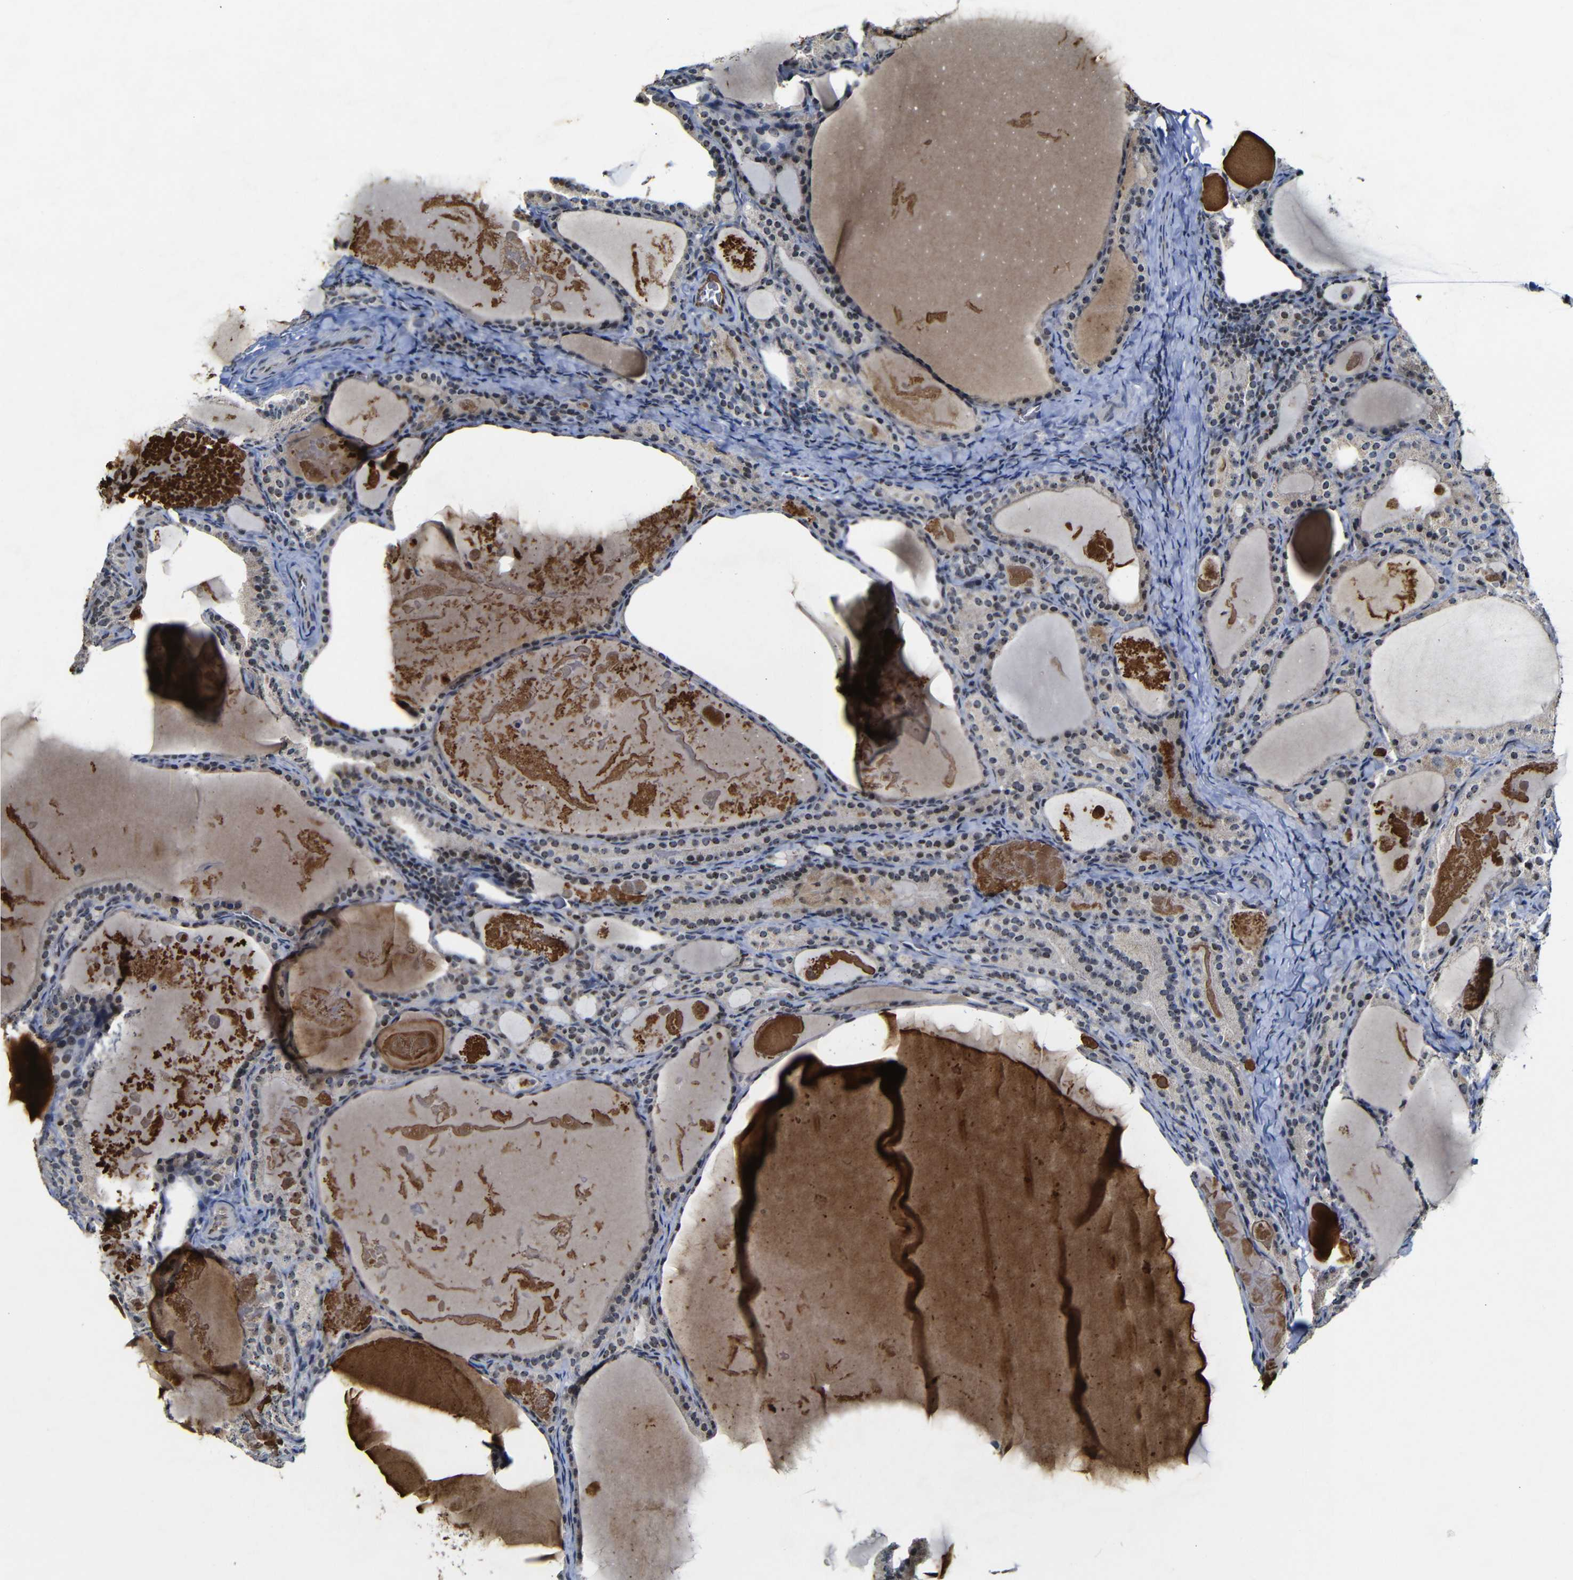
{"staining": {"intensity": "weak", "quantity": ">75%", "location": "cytoplasmic/membranous,nuclear"}, "tissue": "thyroid cancer", "cell_type": "Tumor cells", "image_type": "cancer", "snomed": [{"axis": "morphology", "description": "Papillary adenocarcinoma, NOS"}, {"axis": "topography", "description": "Thyroid gland"}], "caption": "This is a photomicrograph of immunohistochemistry staining of papillary adenocarcinoma (thyroid), which shows weak expression in the cytoplasmic/membranous and nuclear of tumor cells.", "gene": "MYC", "patient": {"sex": "female", "age": 42}}